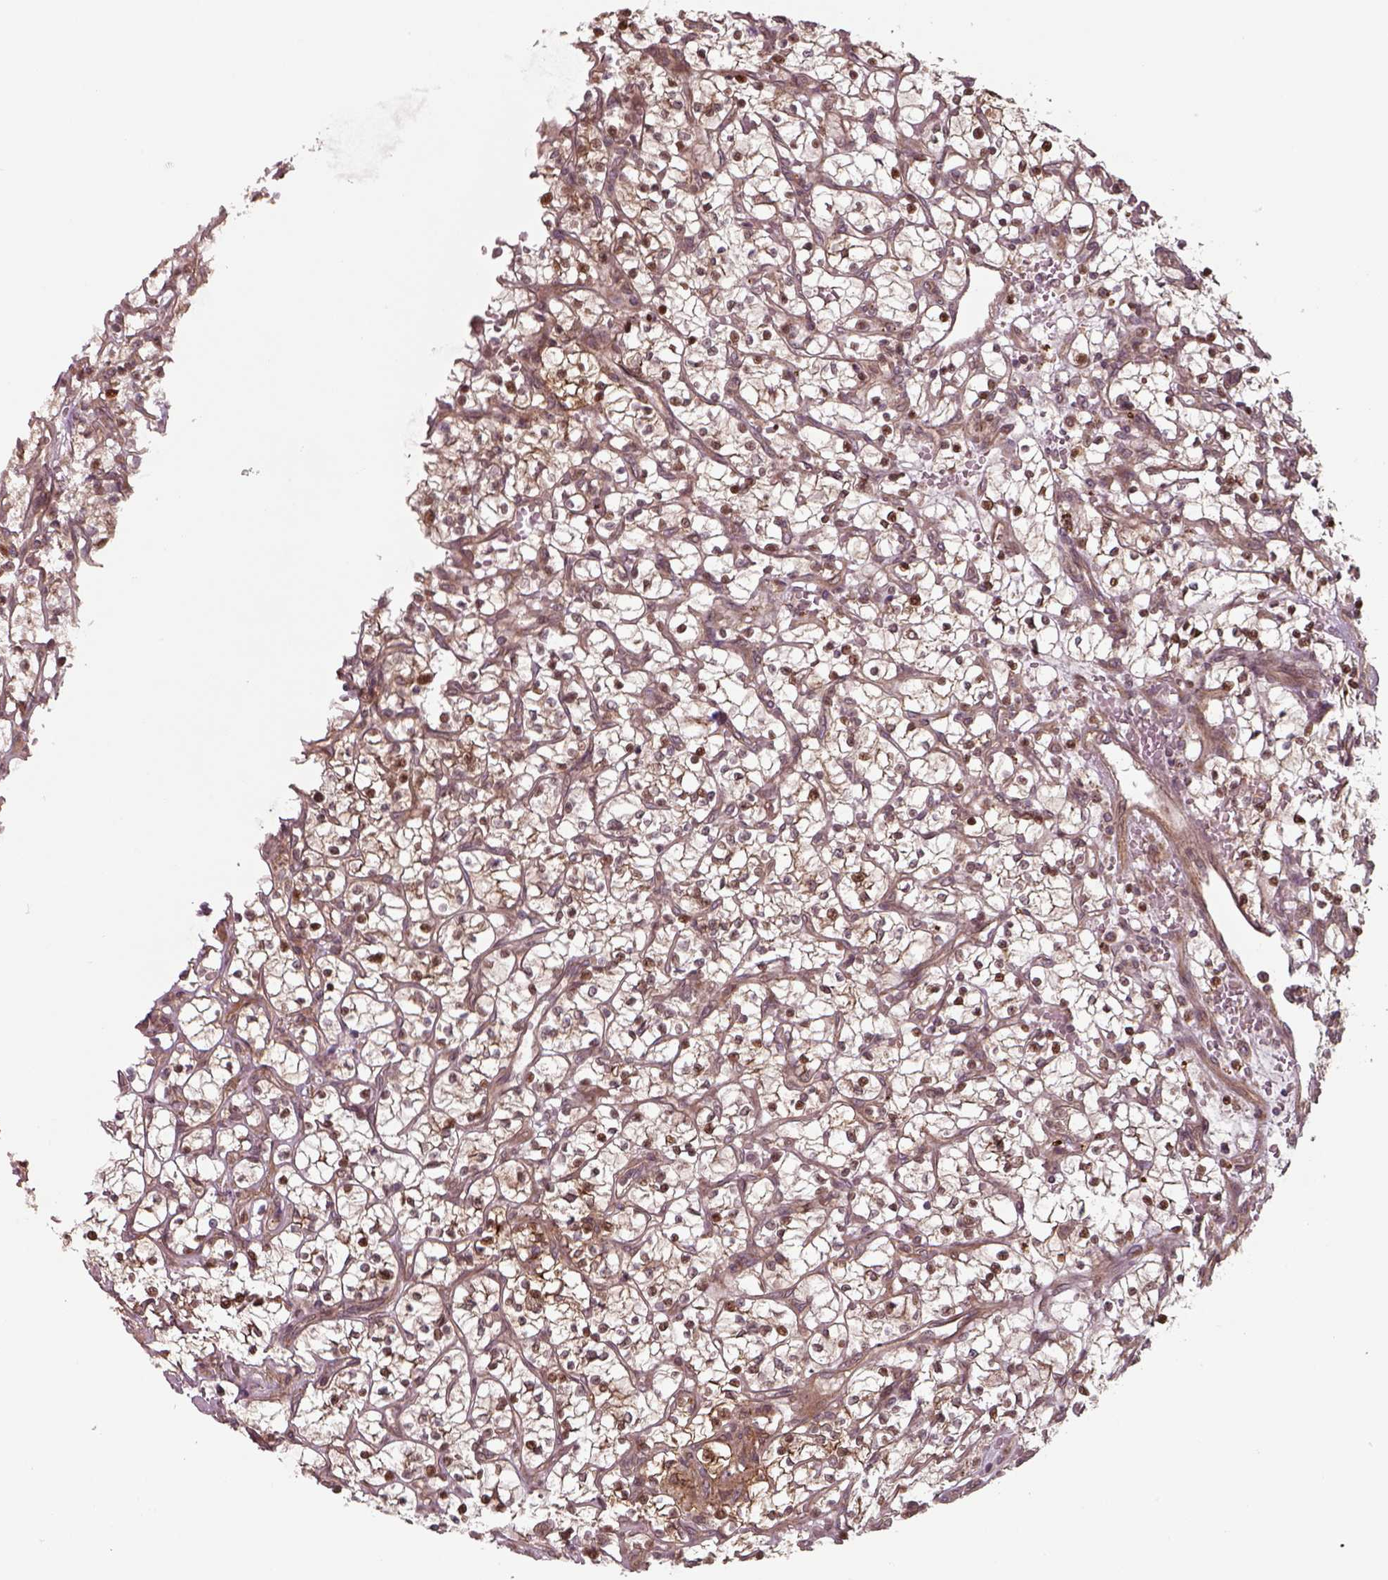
{"staining": {"intensity": "strong", "quantity": ">75%", "location": "cytoplasmic/membranous,nuclear"}, "tissue": "renal cancer", "cell_type": "Tumor cells", "image_type": "cancer", "snomed": [{"axis": "morphology", "description": "Adenocarcinoma, NOS"}, {"axis": "topography", "description": "Kidney"}], "caption": "High-magnification brightfield microscopy of renal cancer (adenocarcinoma) stained with DAB (3,3'-diaminobenzidine) (brown) and counterstained with hematoxylin (blue). tumor cells exhibit strong cytoplasmic/membranous and nuclear positivity is appreciated in about>75% of cells.", "gene": "CHMP3", "patient": {"sex": "female", "age": 64}}